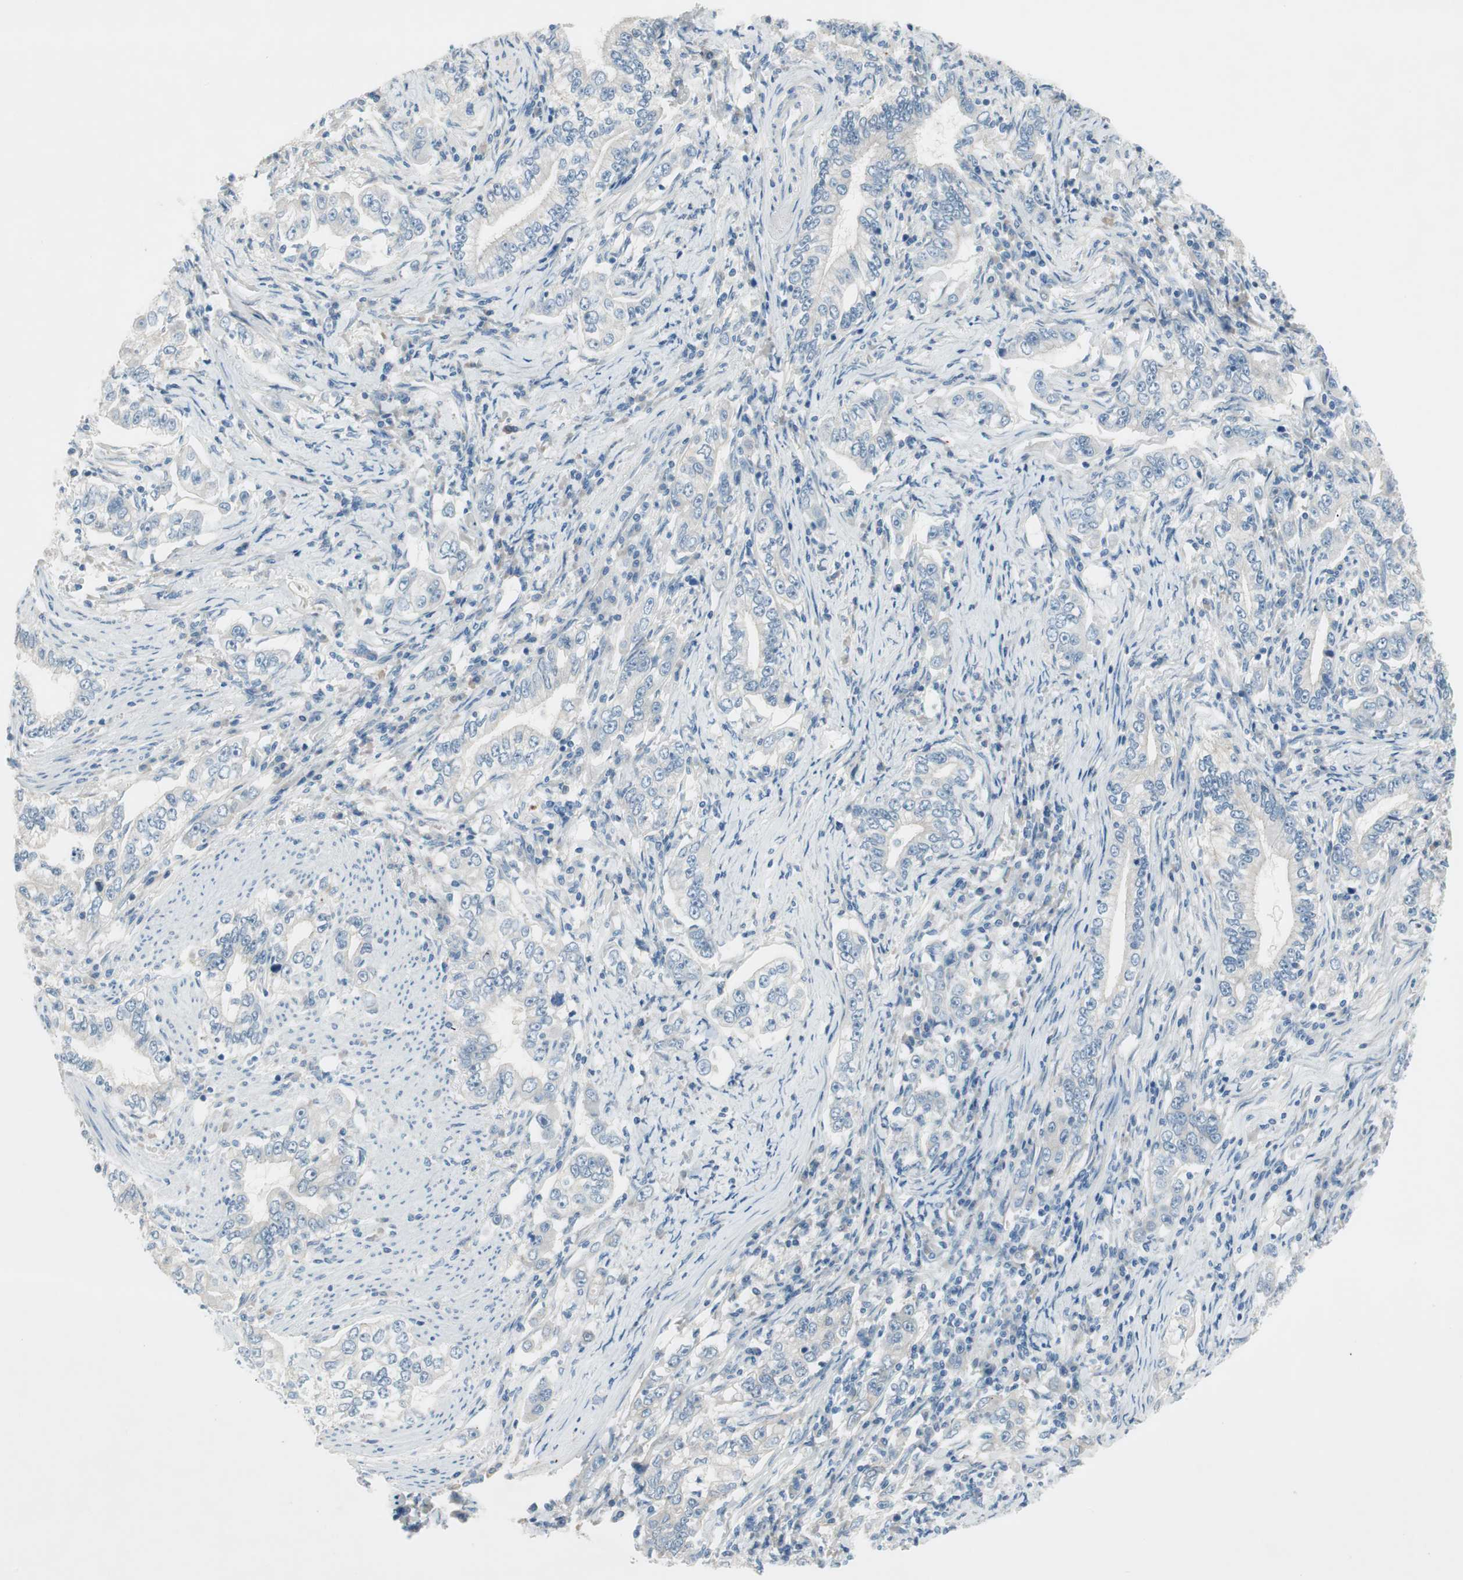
{"staining": {"intensity": "weak", "quantity": "<25%", "location": "cytoplasmic/membranous"}, "tissue": "stomach cancer", "cell_type": "Tumor cells", "image_type": "cancer", "snomed": [{"axis": "morphology", "description": "Adenocarcinoma, NOS"}, {"axis": "topography", "description": "Stomach, lower"}], "caption": "A micrograph of human stomach adenocarcinoma is negative for staining in tumor cells.", "gene": "PRRG4", "patient": {"sex": "female", "age": 72}}